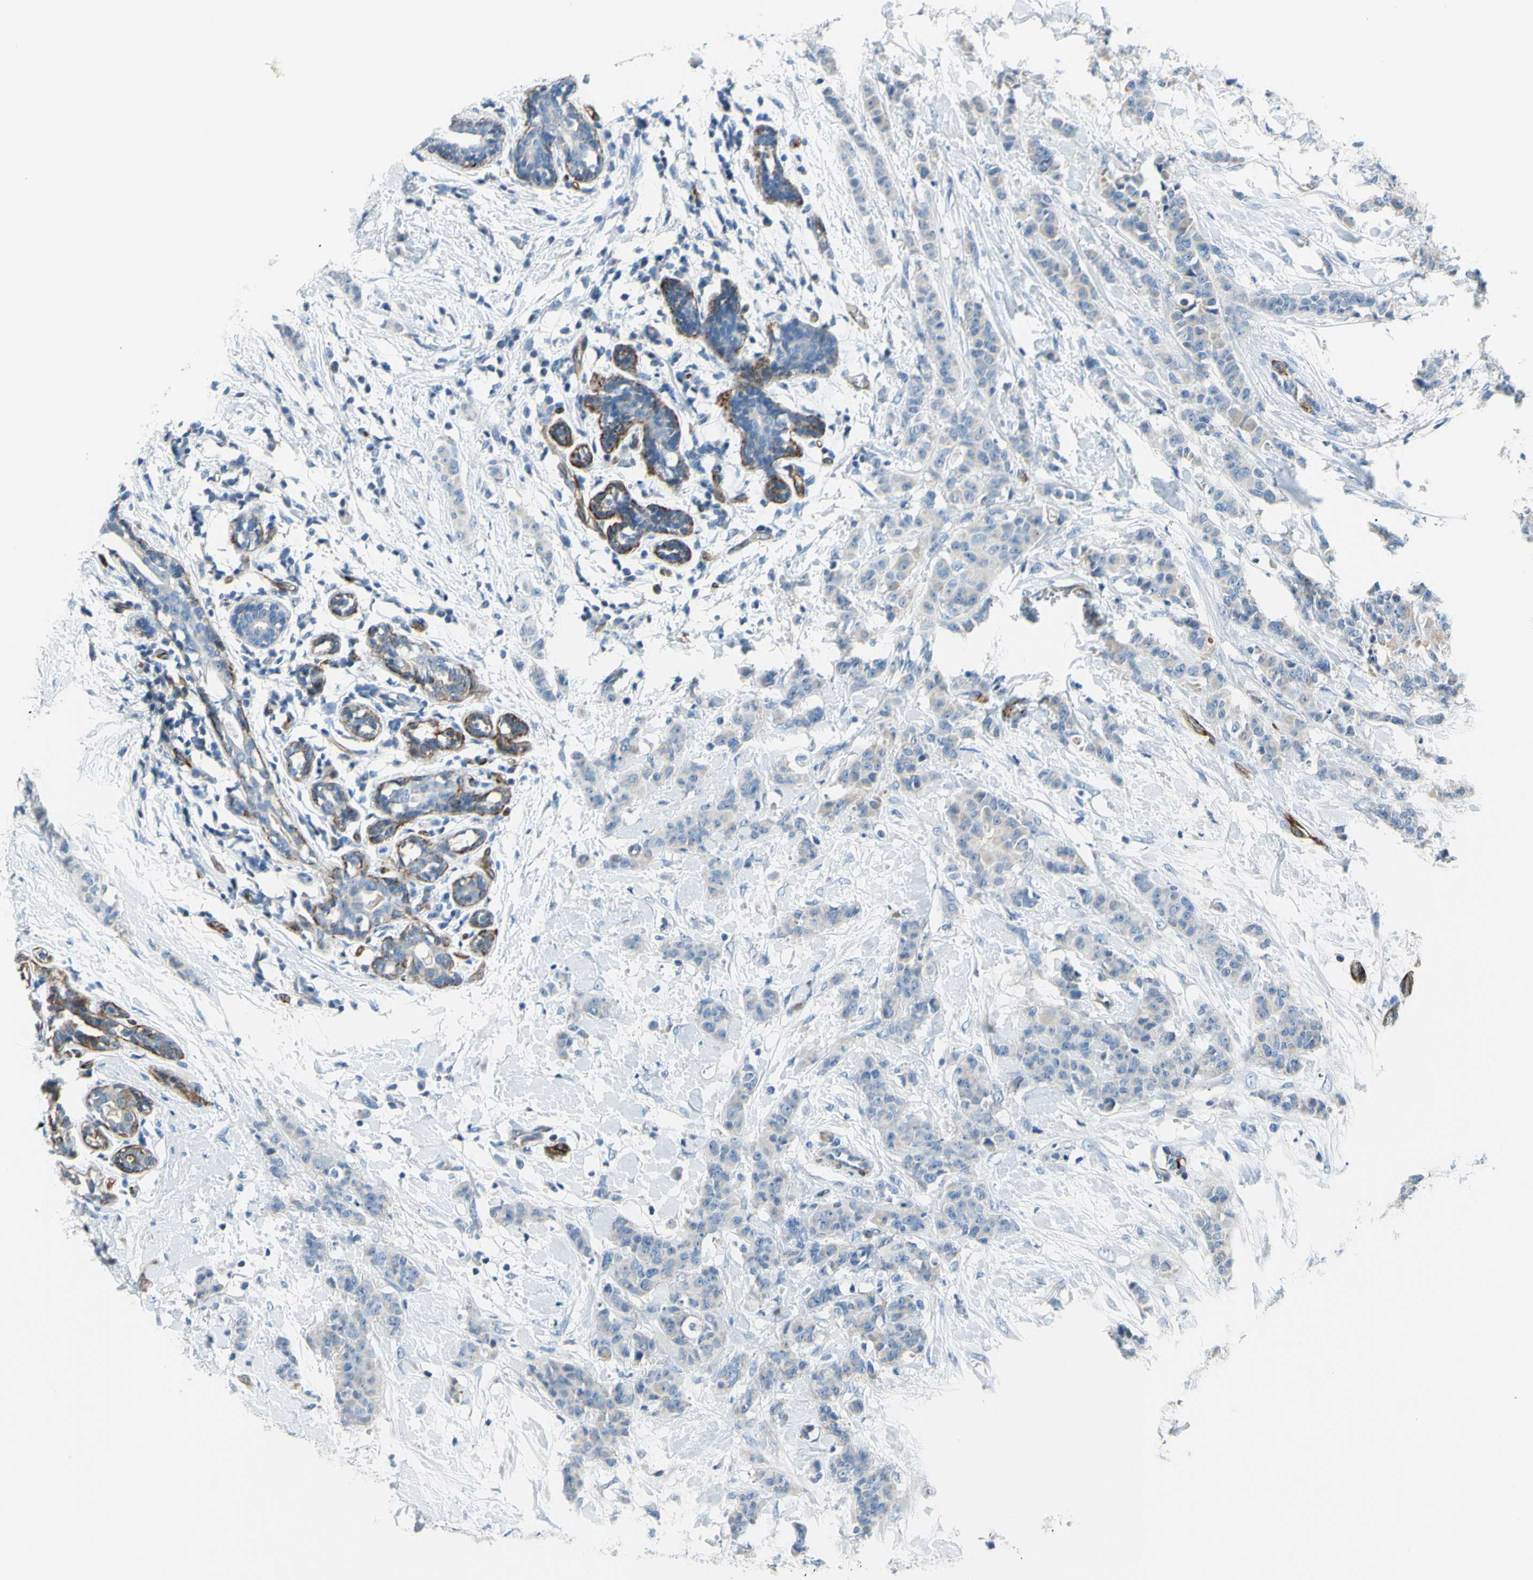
{"staining": {"intensity": "weak", "quantity": "25%-75%", "location": "cytoplasmic/membranous"}, "tissue": "breast cancer", "cell_type": "Tumor cells", "image_type": "cancer", "snomed": [{"axis": "morphology", "description": "Normal tissue, NOS"}, {"axis": "morphology", "description": "Duct carcinoma"}, {"axis": "topography", "description": "Breast"}], "caption": "Intraductal carcinoma (breast) stained with a protein marker reveals weak staining in tumor cells.", "gene": "PRRG2", "patient": {"sex": "female", "age": 40}}